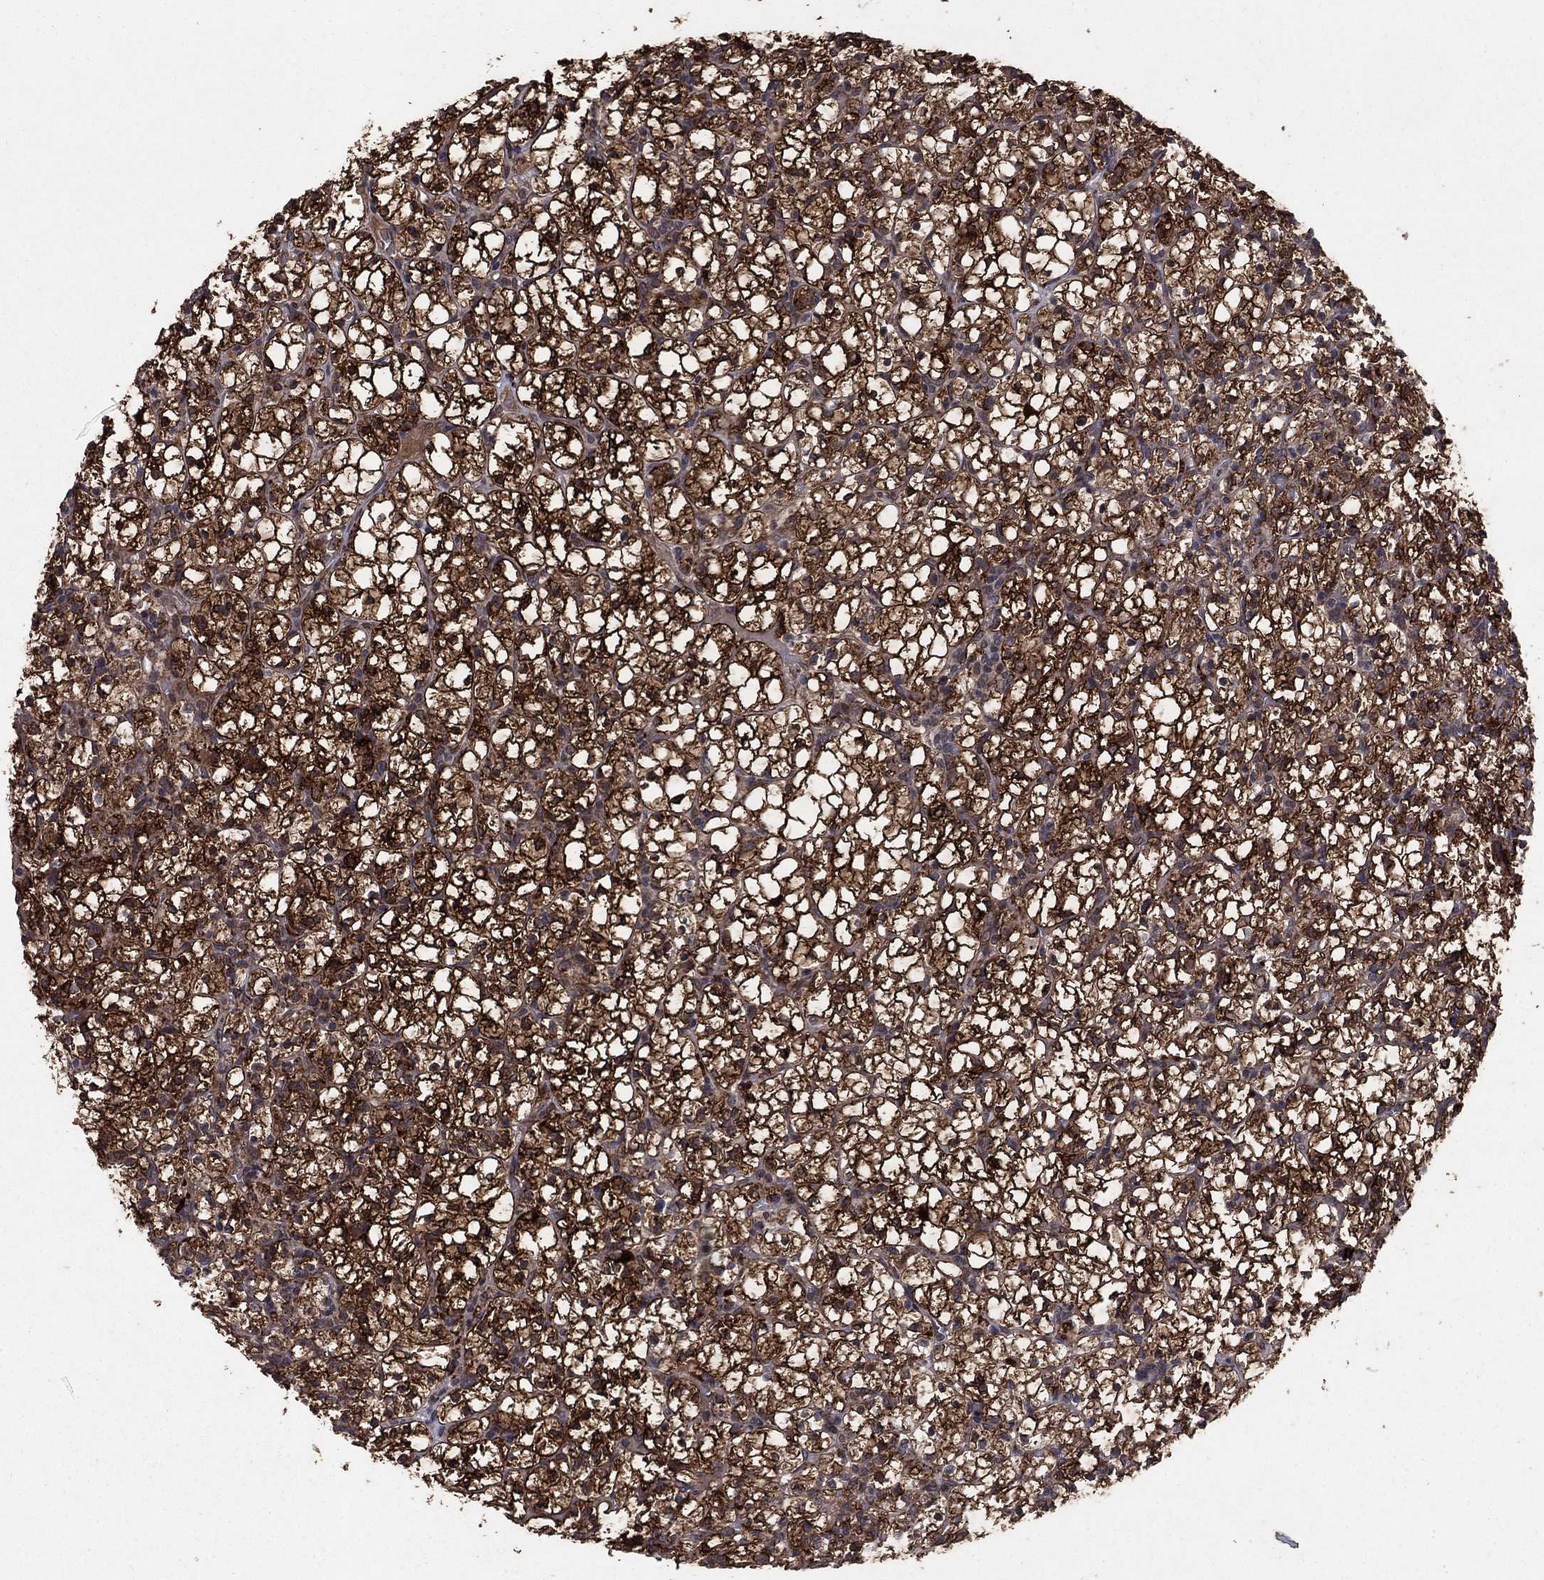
{"staining": {"intensity": "strong", "quantity": ">75%", "location": "cytoplasmic/membranous"}, "tissue": "renal cancer", "cell_type": "Tumor cells", "image_type": "cancer", "snomed": [{"axis": "morphology", "description": "Adenocarcinoma, NOS"}, {"axis": "topography", "description": "Kidney"}], "caption": "IHC of human adenocarcinoma (renal) reveals high levels of strong cytoplasmic/membranous expression in approximately >75% of tumor cells.", "gene": "DHRS1", "patient": {"sex": "female", "age": 89}}